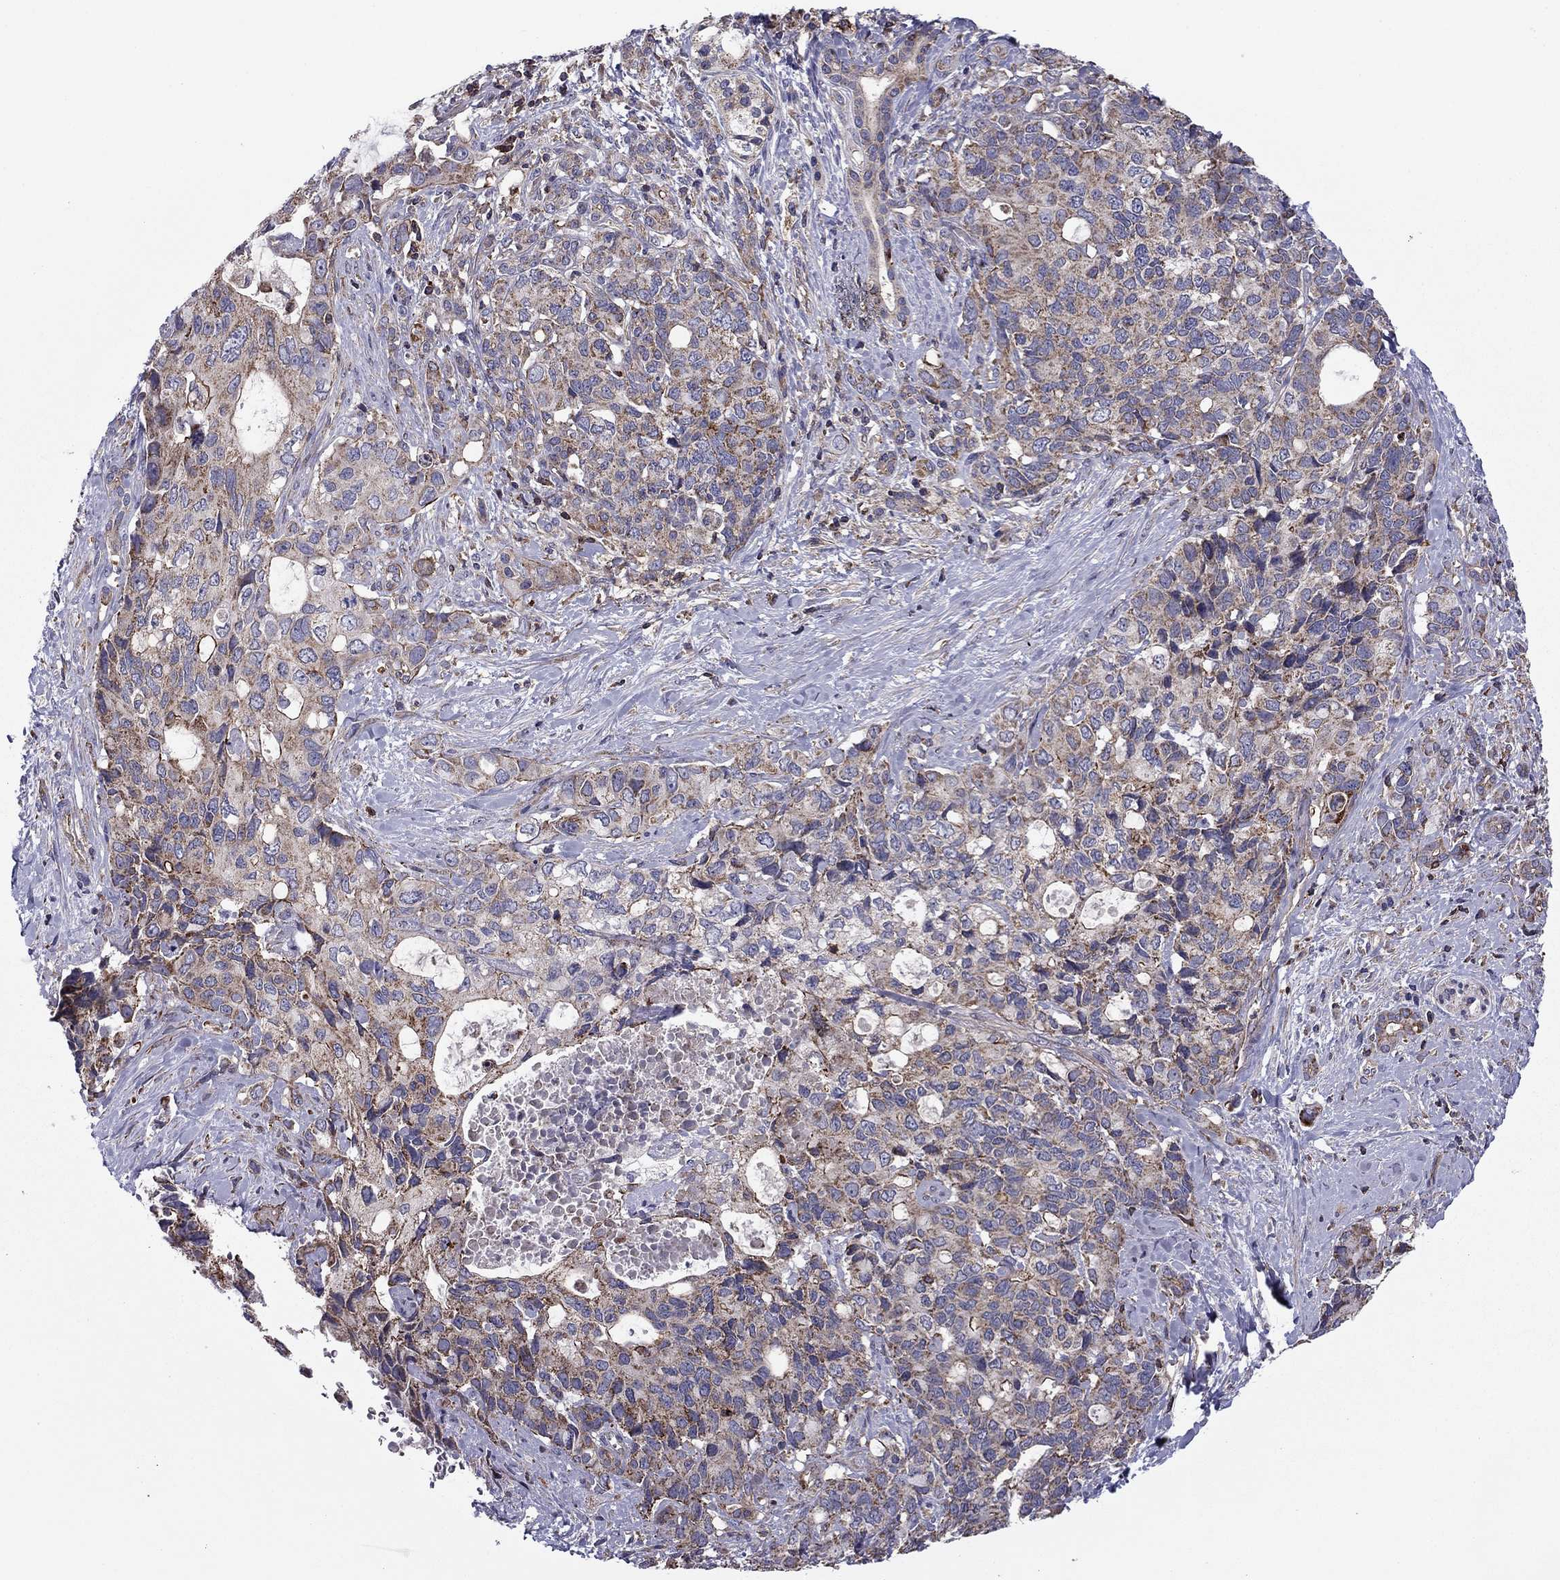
{"staining": {"intensity": "moderate", "quantity": "<25%", "location": "cytoplasmic/membranous"}, "tissue": "pancreatic cancer", "cell_type": "Tumor cells", "image_type": "cancer", "snomed": [{"axis": "morphology", "description": "Adenocarcinoma, NOS"}, {"axis": "topography", "description": "Pancreas"}], "caption": "A high-resolution histopathology image shows immunohistochemistry (IHC) staining of pancreatic adenocarcinoma, which reveals moderate cytoplasmic/membranous expression in approximately <25% of tumor cells. (brown staining indicates protein expression, while blue staining denotes nuclei).", "gene": "ALG6", "patient": {"sex": "female", "age": 56}}